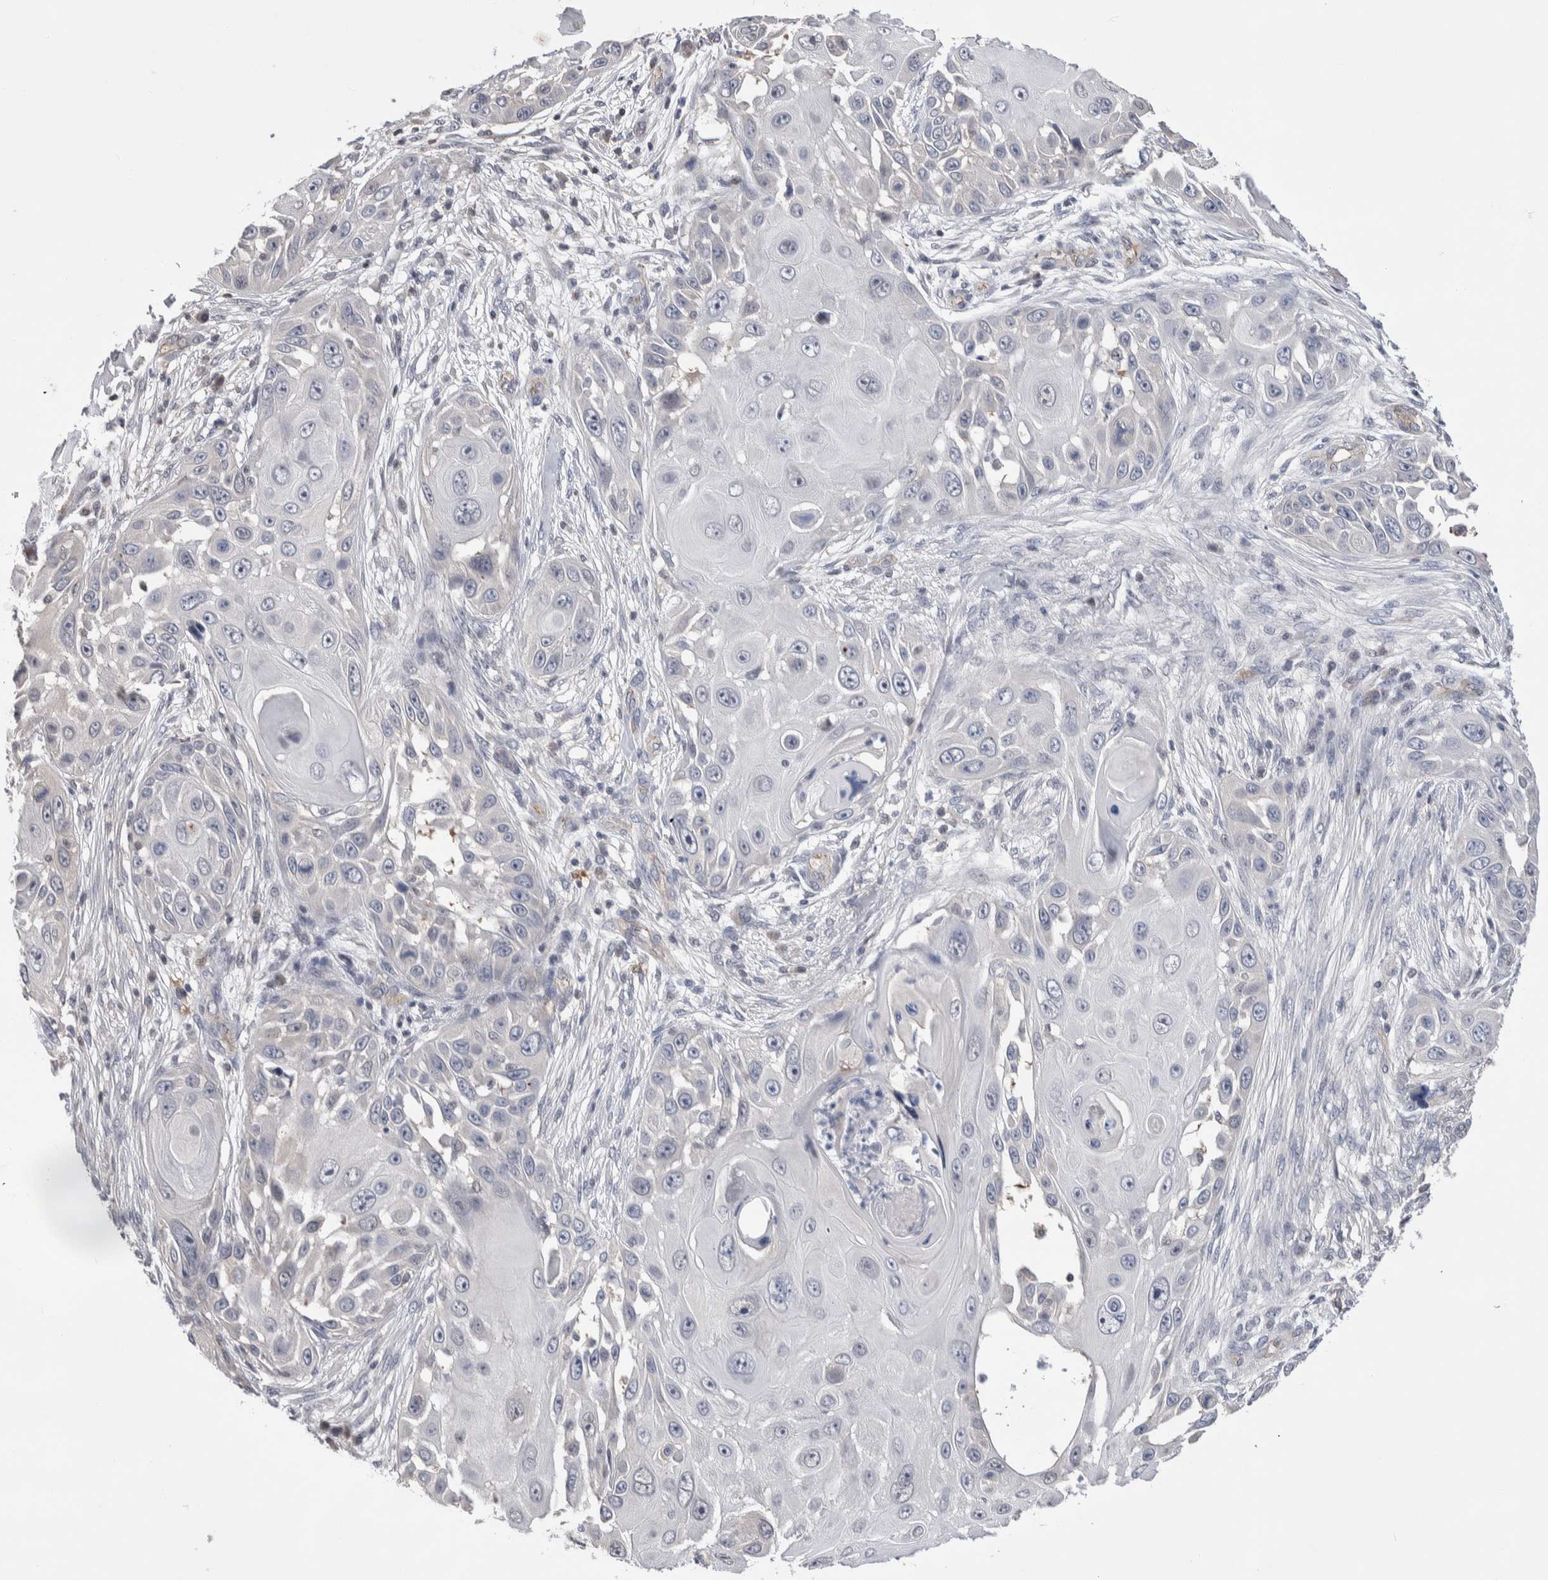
{"staining": {"intensity": "negative", "quantity": "none", "location": "none"}, "tissue": "skin cancer", "cell_type": "Tumor cells", "image_type": "cancer", "snomed": [{"axis": "morphology", "description": "Squamous cell carcinoma, NOS"}, {"axis": "topography", "description": "Skin"}], "caption": "The image displays no significant positivity in tumor cells of squamous cell carcinoma (skin).", "gene": "ZBTB49", "patient": {"sex": "female", "age": 44}}